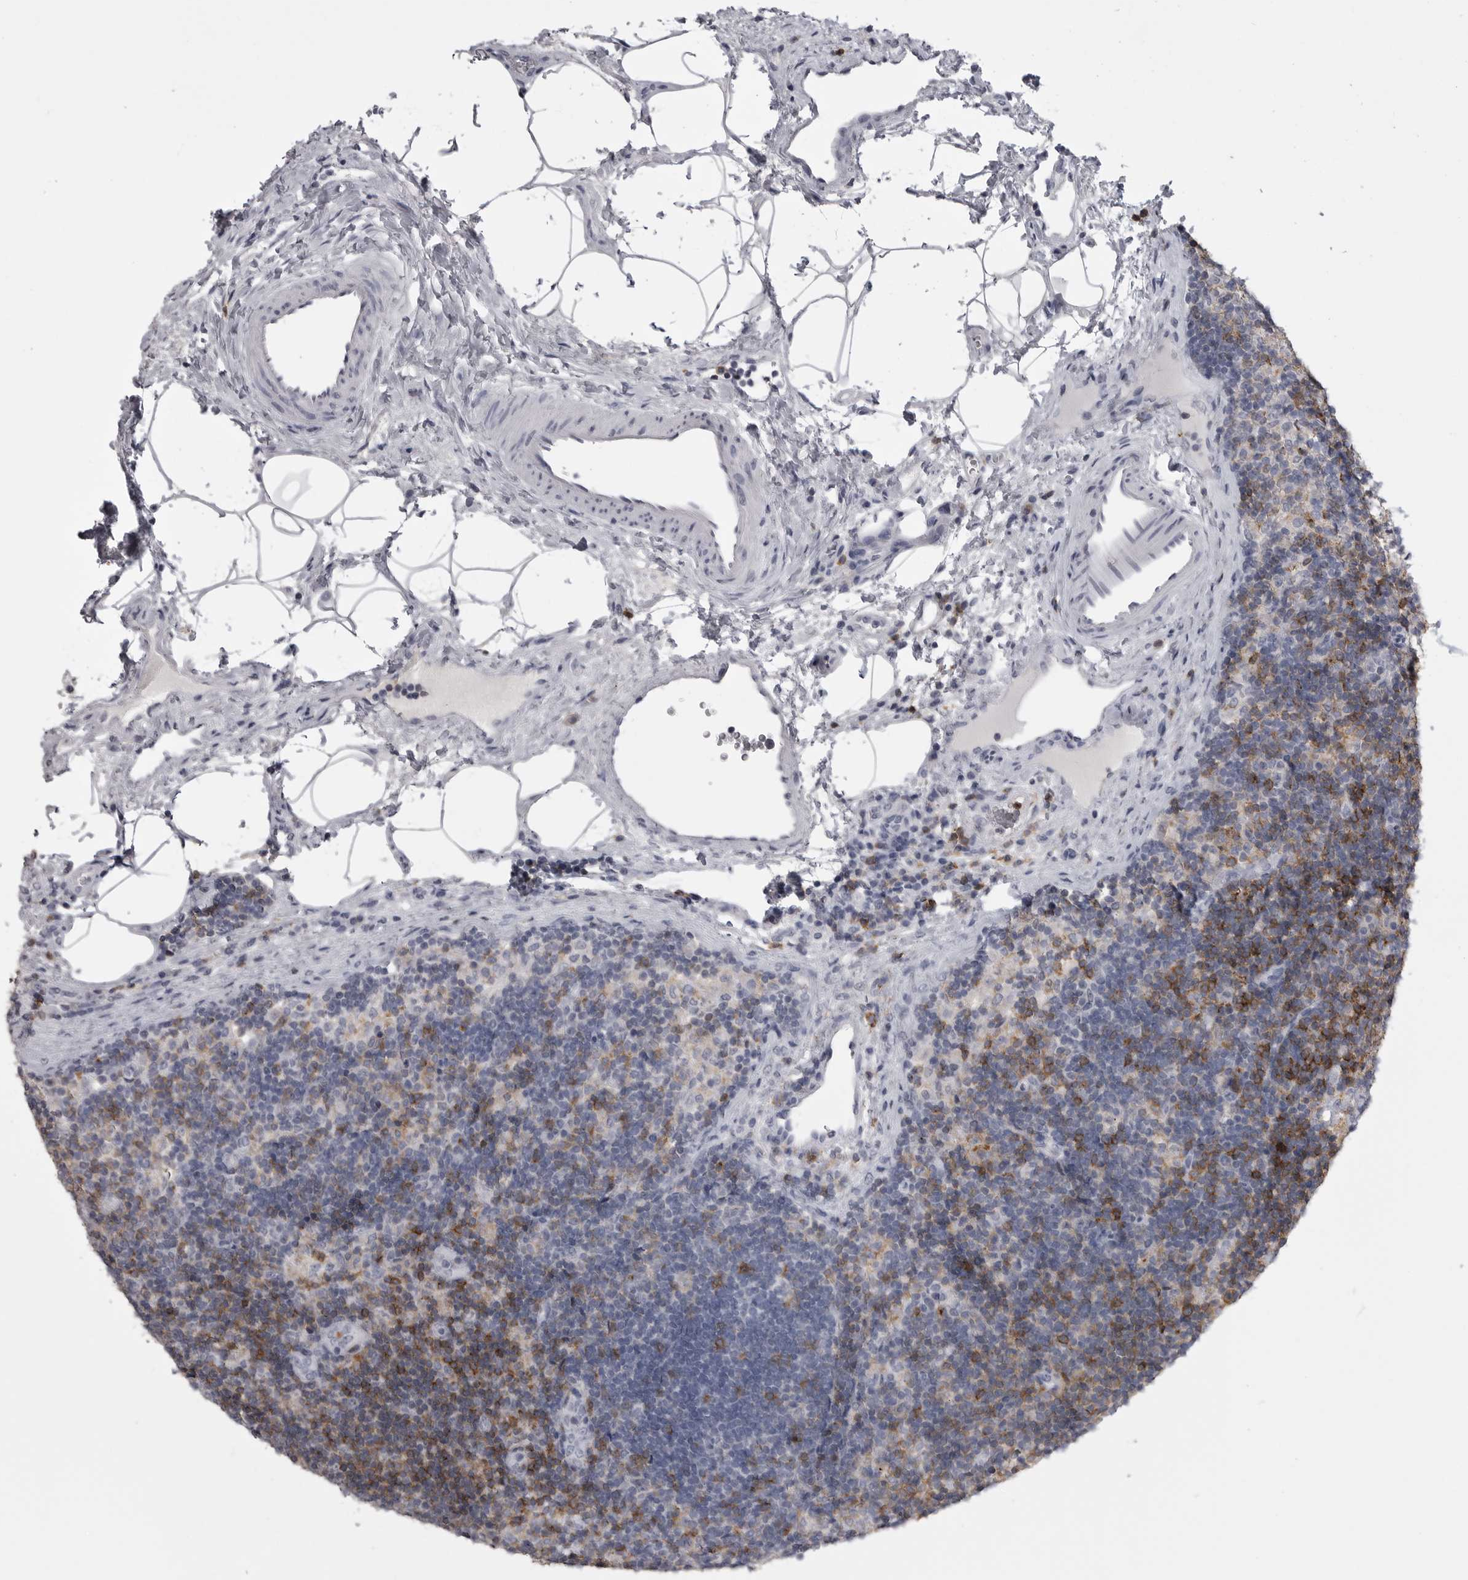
{"staining": {"intensity": "strong", "quantity": "25%-75%", "location": "cytoplasmic/membranous"}, "tissue": "lymph node", "cell_type": "Germinal center cells", "image_type": "normal", "snomed": [{"axis": "morphology", "description": "Normal tissue, NOS"}, {"axis": "topography", "description": "Lymph node"}], "caption": "Immunohistochemistry photomicrograph of normal human lymph node stained for a protein (brown), which demonstrates high levels of strong cytoplasmic/membranous positivity in approximately 25%-75% of germinal center cells.", "gene": "ITGAL", "patient": {"sex": "female", "age": 22}}